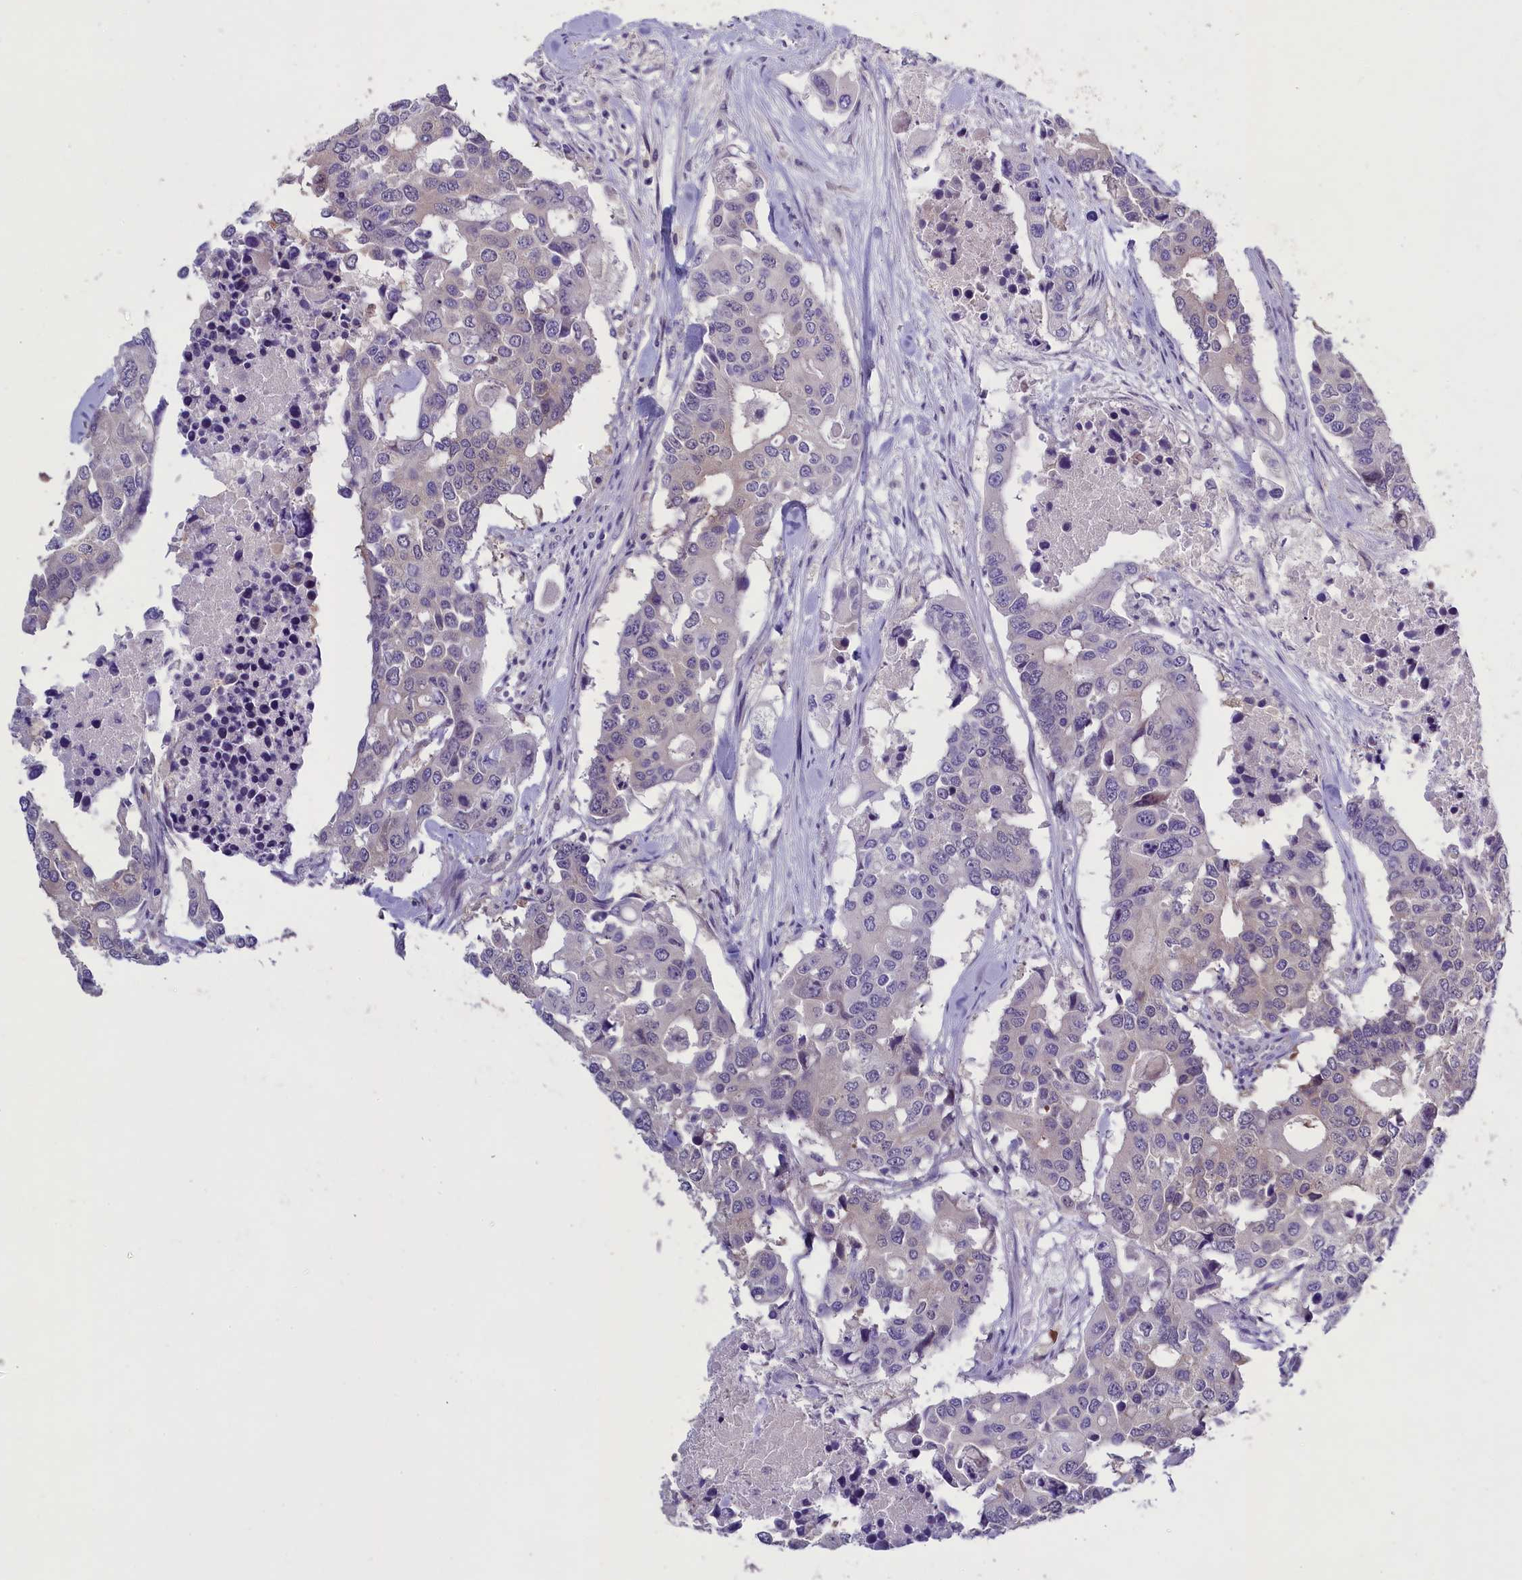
{"staining": {"intensity": "negative", "quantity": "none", "location": "none"}, "tissue": "colorectal cancer", "cell_type": "Tumor cells", "image_type": "cancer", "snomed": [{"axis": "morphology", "description": "Adenocarcinoma, NOS"}, {"axis": "topography", "description": "Colon"}], "caption": "Protein analysis of colorectal cancer exhibits no significant staining in tumor cells.", "gene": "ENPP6", "patient": {"sex": "male", "age": 77}}